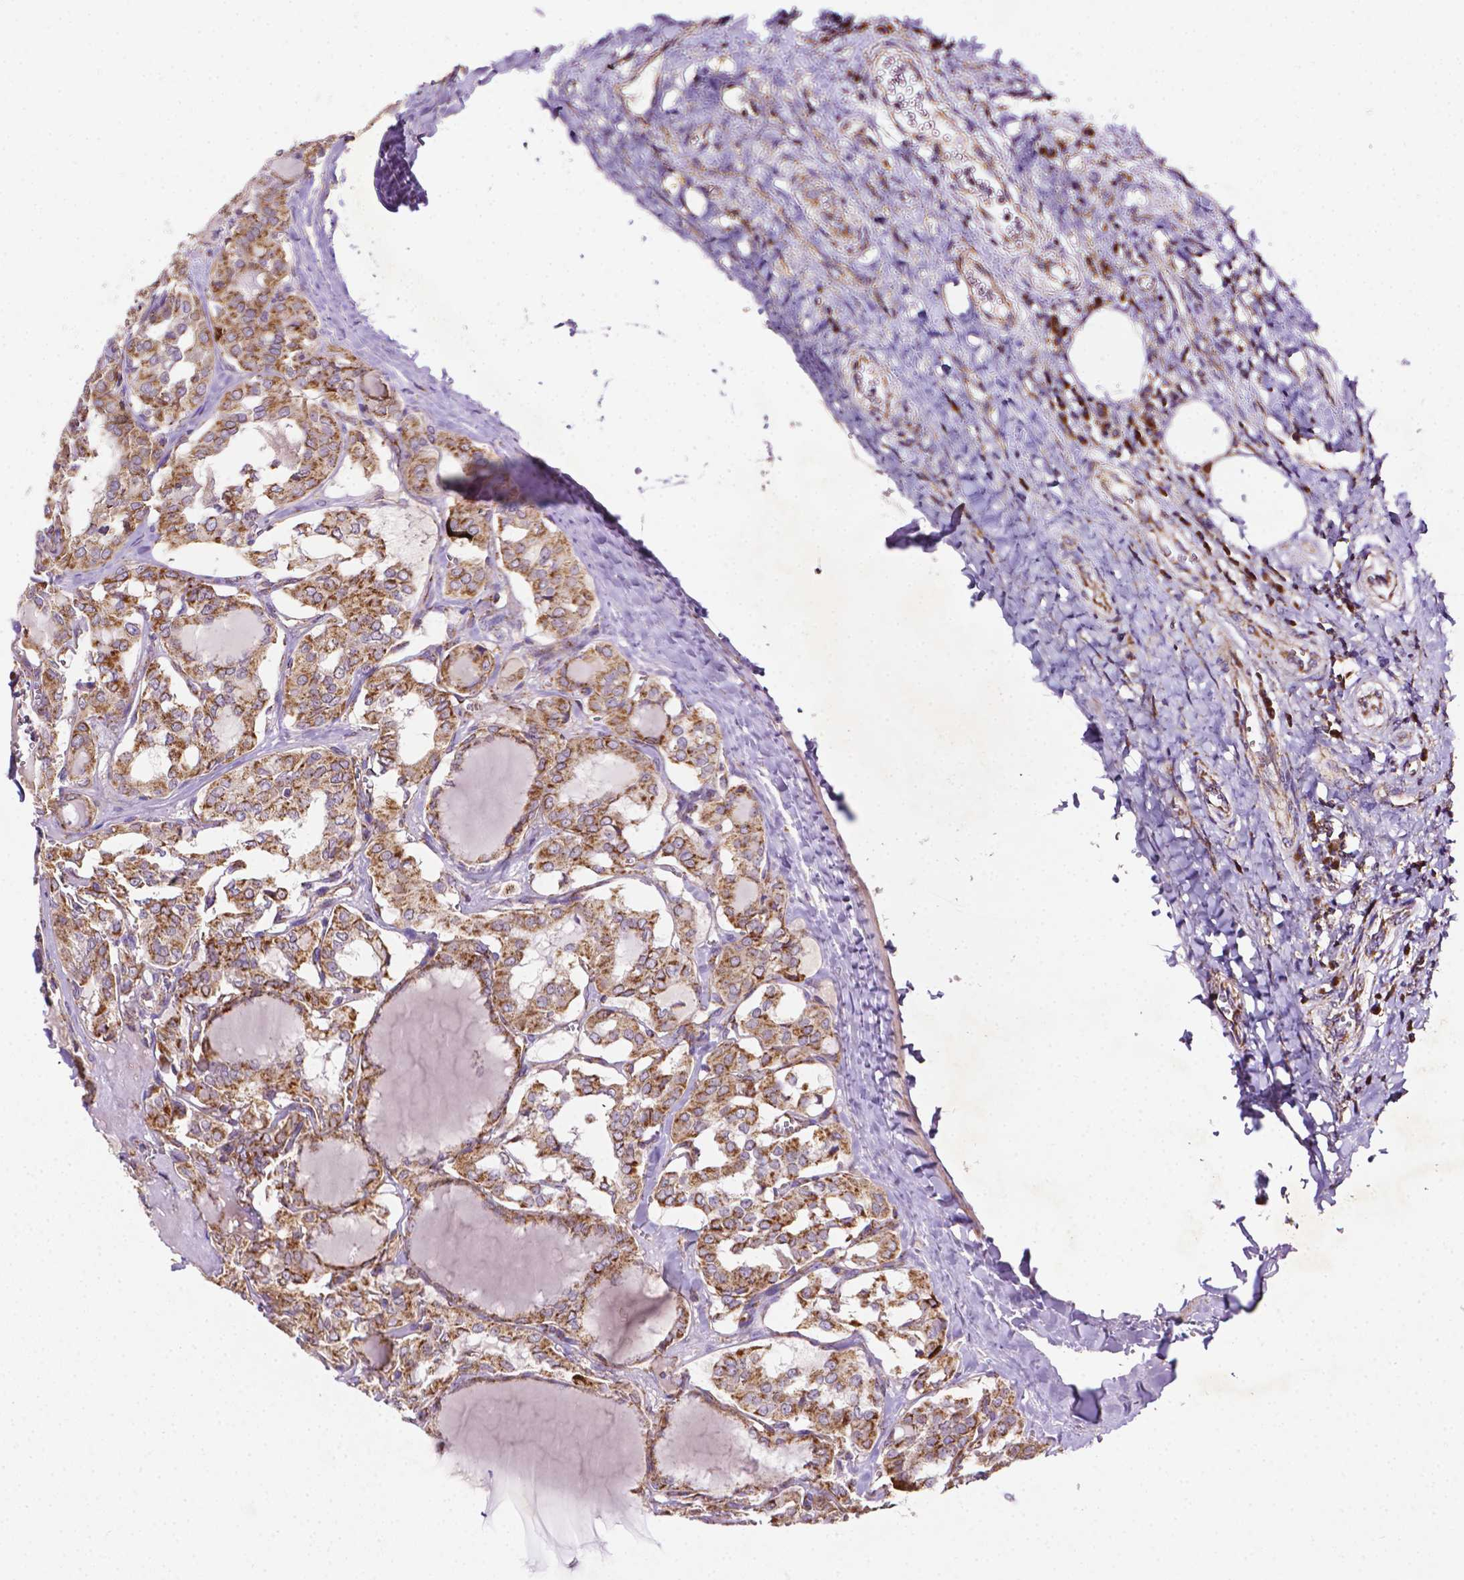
{"staining": {"intensity": "moderate", "quantity": ">75%", "location": "cytoplasmic/membranous"}, "tissue": "thyroid cancer", "cell_type": "Tumor cells", "image_type": "cancer", "snomed": [{"axis": "morphology", "description": "Papillary adenocarcinoma, NOS"}, {"axis": "topography", "description": "Thyroid gland"}], "caption": "The histopathology image exhibits a brown stain indicating the presence of a protein in the cytoplasmic/membranous of tumor cells in thyroid cancer.", "gene": "ILVBL", "patient": {"sex": "female", "age": 41}}